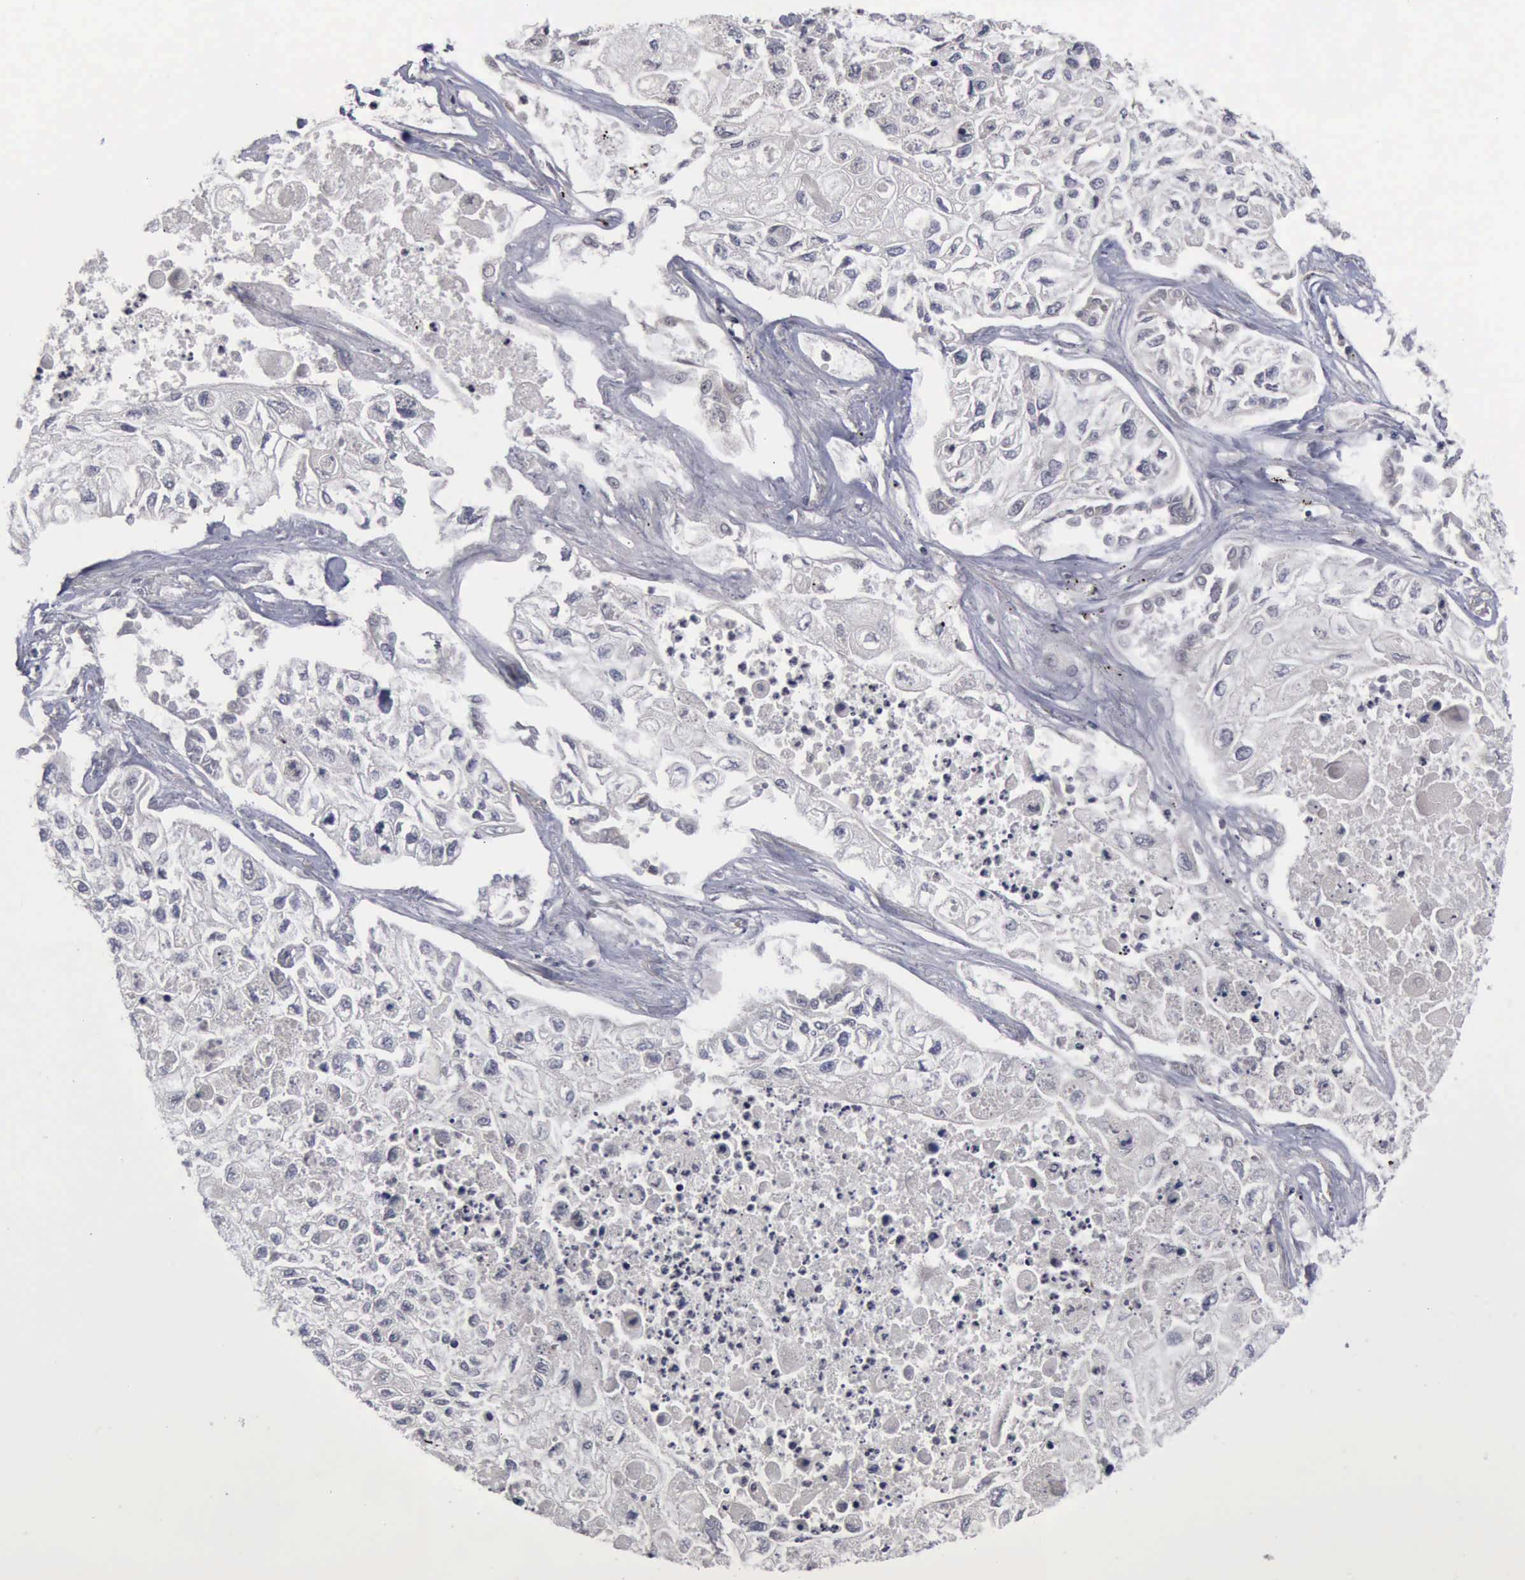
{"staining": {"intensity": "negative", "quantity": "none", "location": "none"}, "tissue": "lung cancer", "cell_type": "Tumor cells", "image_type": "cancer", "snomed": [{"axis": "morphology", "description": "Squamous cell carcinoma, NOS"}, {"axis": "topography", "description": "Lung"}], "caption": "An IHC image of lung cancer (squamous cell carcinoma) is shown. There is no staining in tumor cells of lung cancer (squamous cell carcinoma).", "gene": "ATM", "patient": {"sex": "male", "age": 75}}